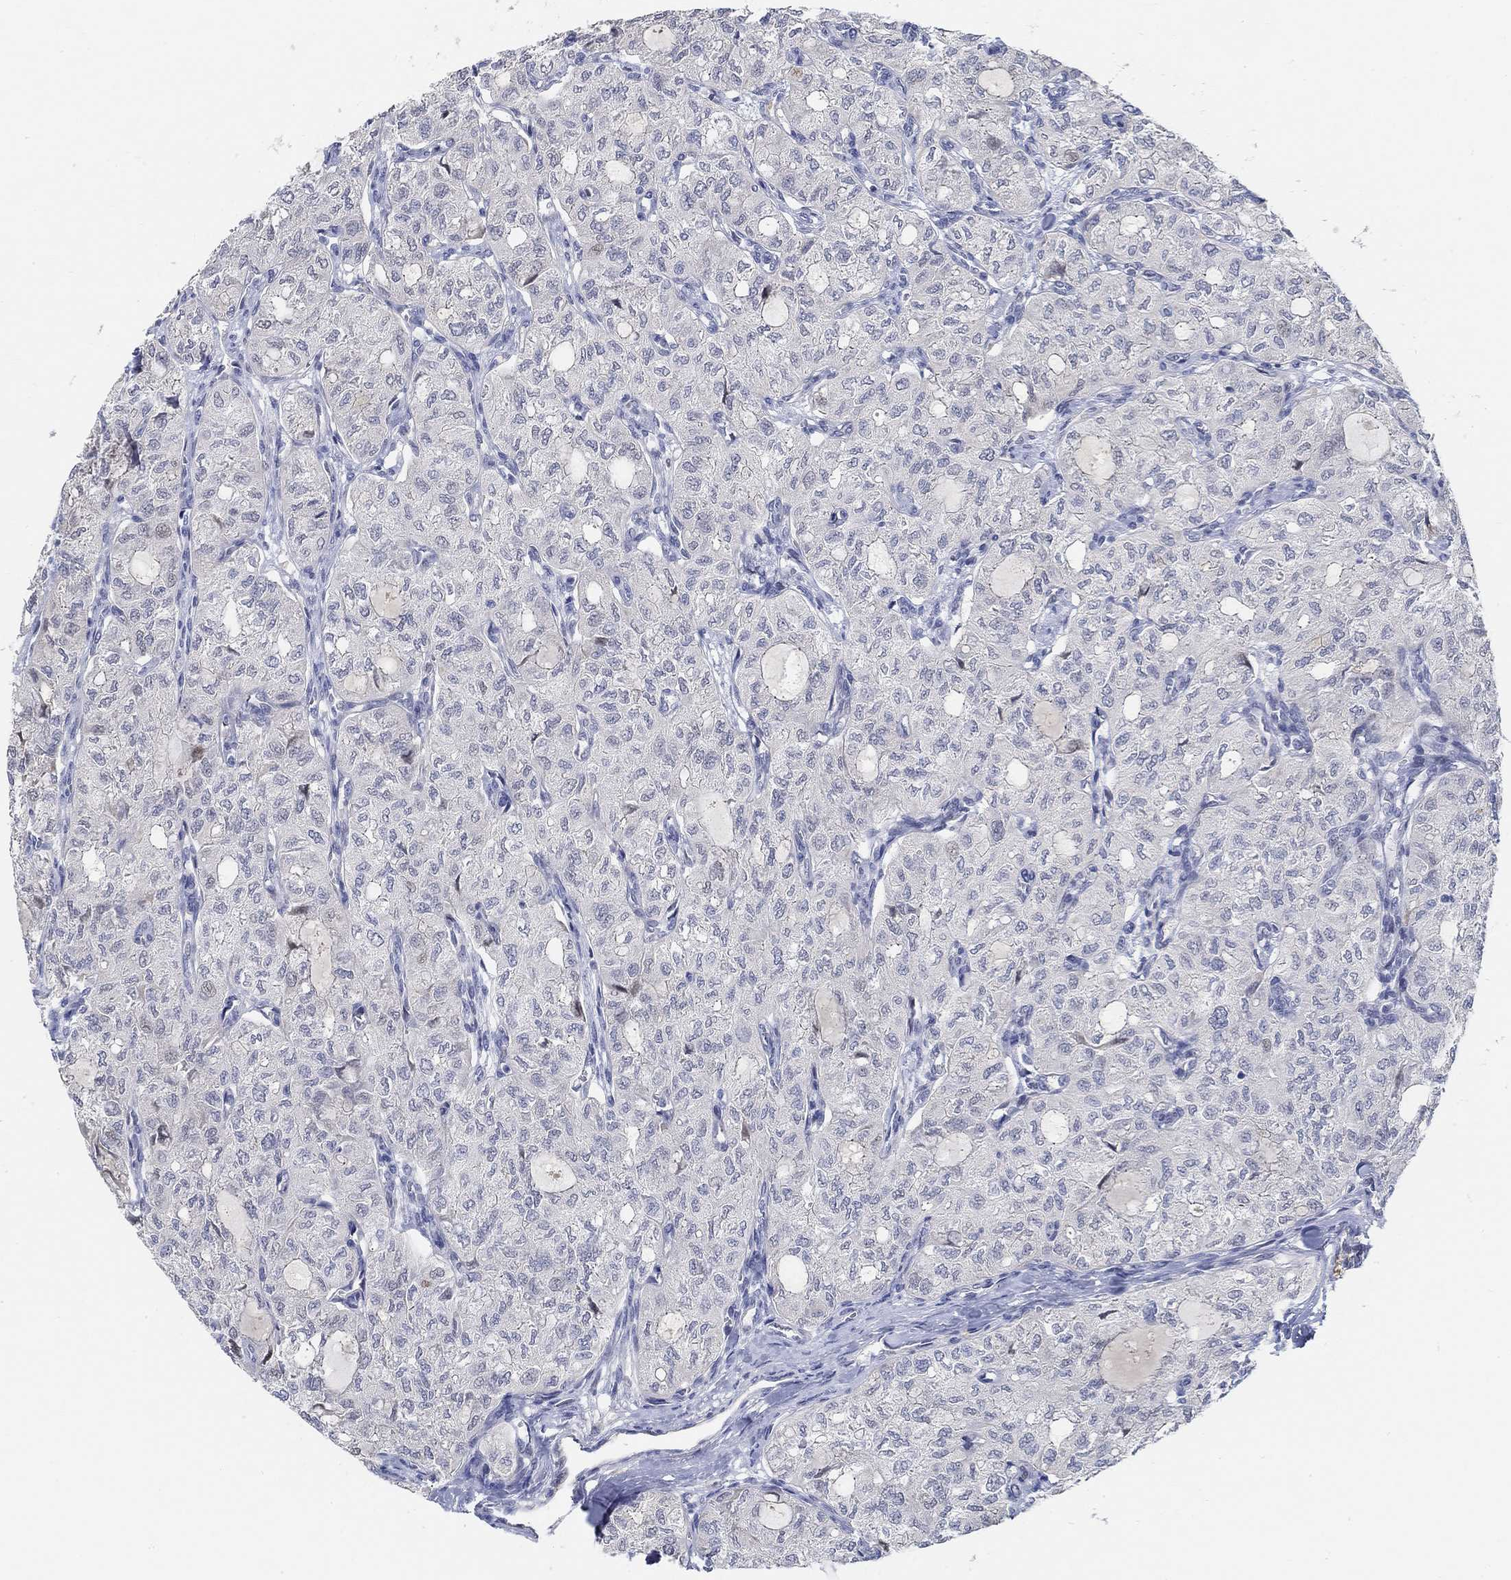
{"staining": {"intensity": "negative", "quantity": "none", "location": "none"}, "tissue": "thyroid cancer", "cell_type": "Tumor cells", "image_type": "cancer", "snomed": [{"axis": "morphology", "description": "Follicular adenoma carcinoma, NOS"}, {"axis": "topography", "description": "Thyroid gland"}], "caption": "This is an IHC image of human follicular adenoma carcinoma (thyroid). There is no positivity in tumor cells.", "gene": "SNTG2", "patient": {"sex": "male", "age": 75}}